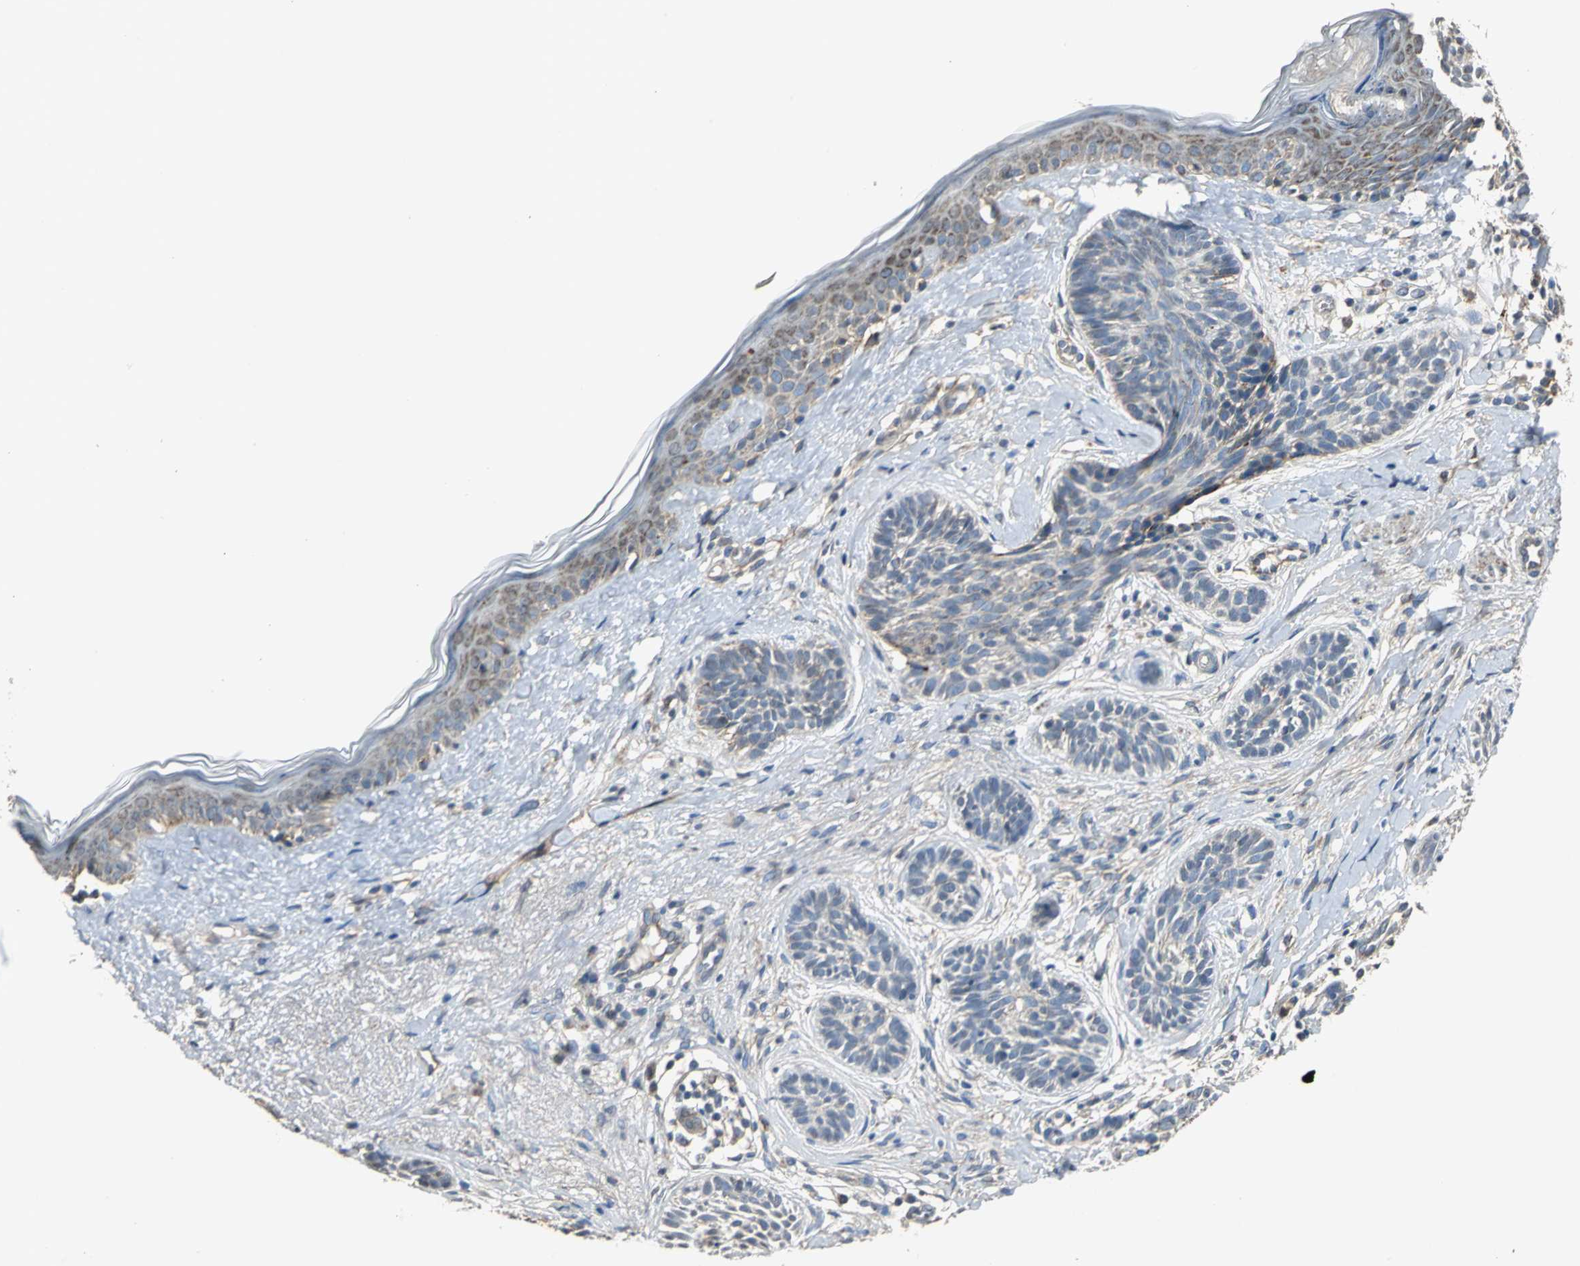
{"staining": {"intensity": "weak", "quantity": "<25%", "location": "cytoplasmic/membranous"}, "tissue": "skin cancer", "cell_type": "Tumor cells", "image_type": "cancer", "snomed": [{"axis": "morphology", "description": "Normal tissue, NOS"}, {"axis": "morphology", "description": "Basal cell carcinoma"}, {"axis": "topography", "description": "Skin"}], "caption": "Immunohistochemistry (IHC) image of skin basal cell carcinoma stained for a protein (brown), which shows no expression in tumor cells. (DAB (3,3'-diaminobenzidine) immunohistochemistry with hematoxylin counter stain).", "gene": "NDUFB5", "patient": {"sex": "male", "age": 63}}